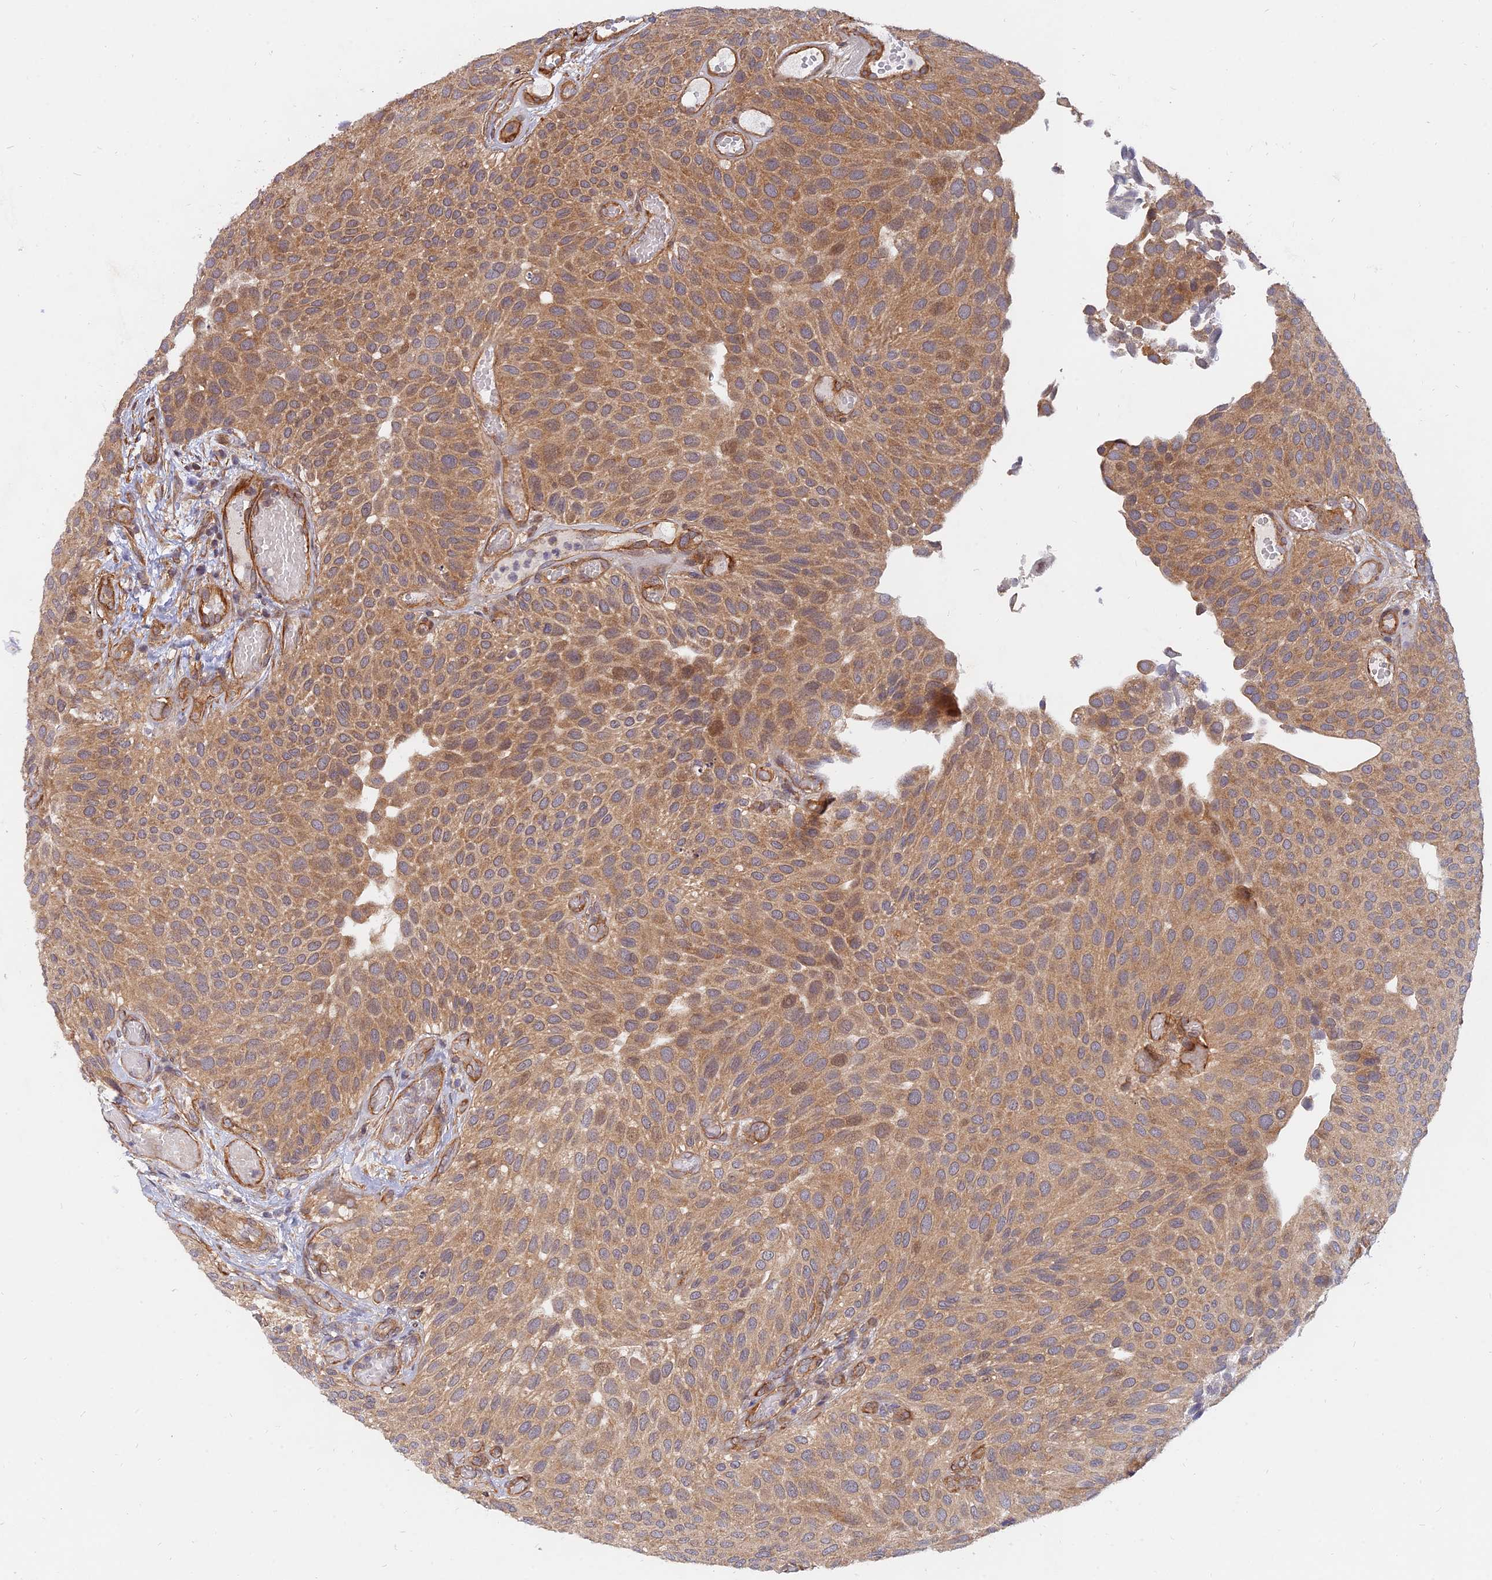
{"staining": {"intensity": "moderate", "quantity": ">75%", "location": "cytoplasmic/membranous"}, "tissue": "urothelial cancer", "cell_type": "Tumor cells", "image_type": "cancer", "snomed": [{"axis": "morphology", "description": "Urothelial carcinoma, Low grade"}, {"axis": "topography", "description": "Urinary bladder"}], "caption": "A micrograph showing moderate cytoplasmic/membranous expression in about >75% of tumor cells in urothelial cancer, as visualized by brown immunohistochemical staining.", "gene": "WDR41", "patient": {"sex": "male", "age": 89}}